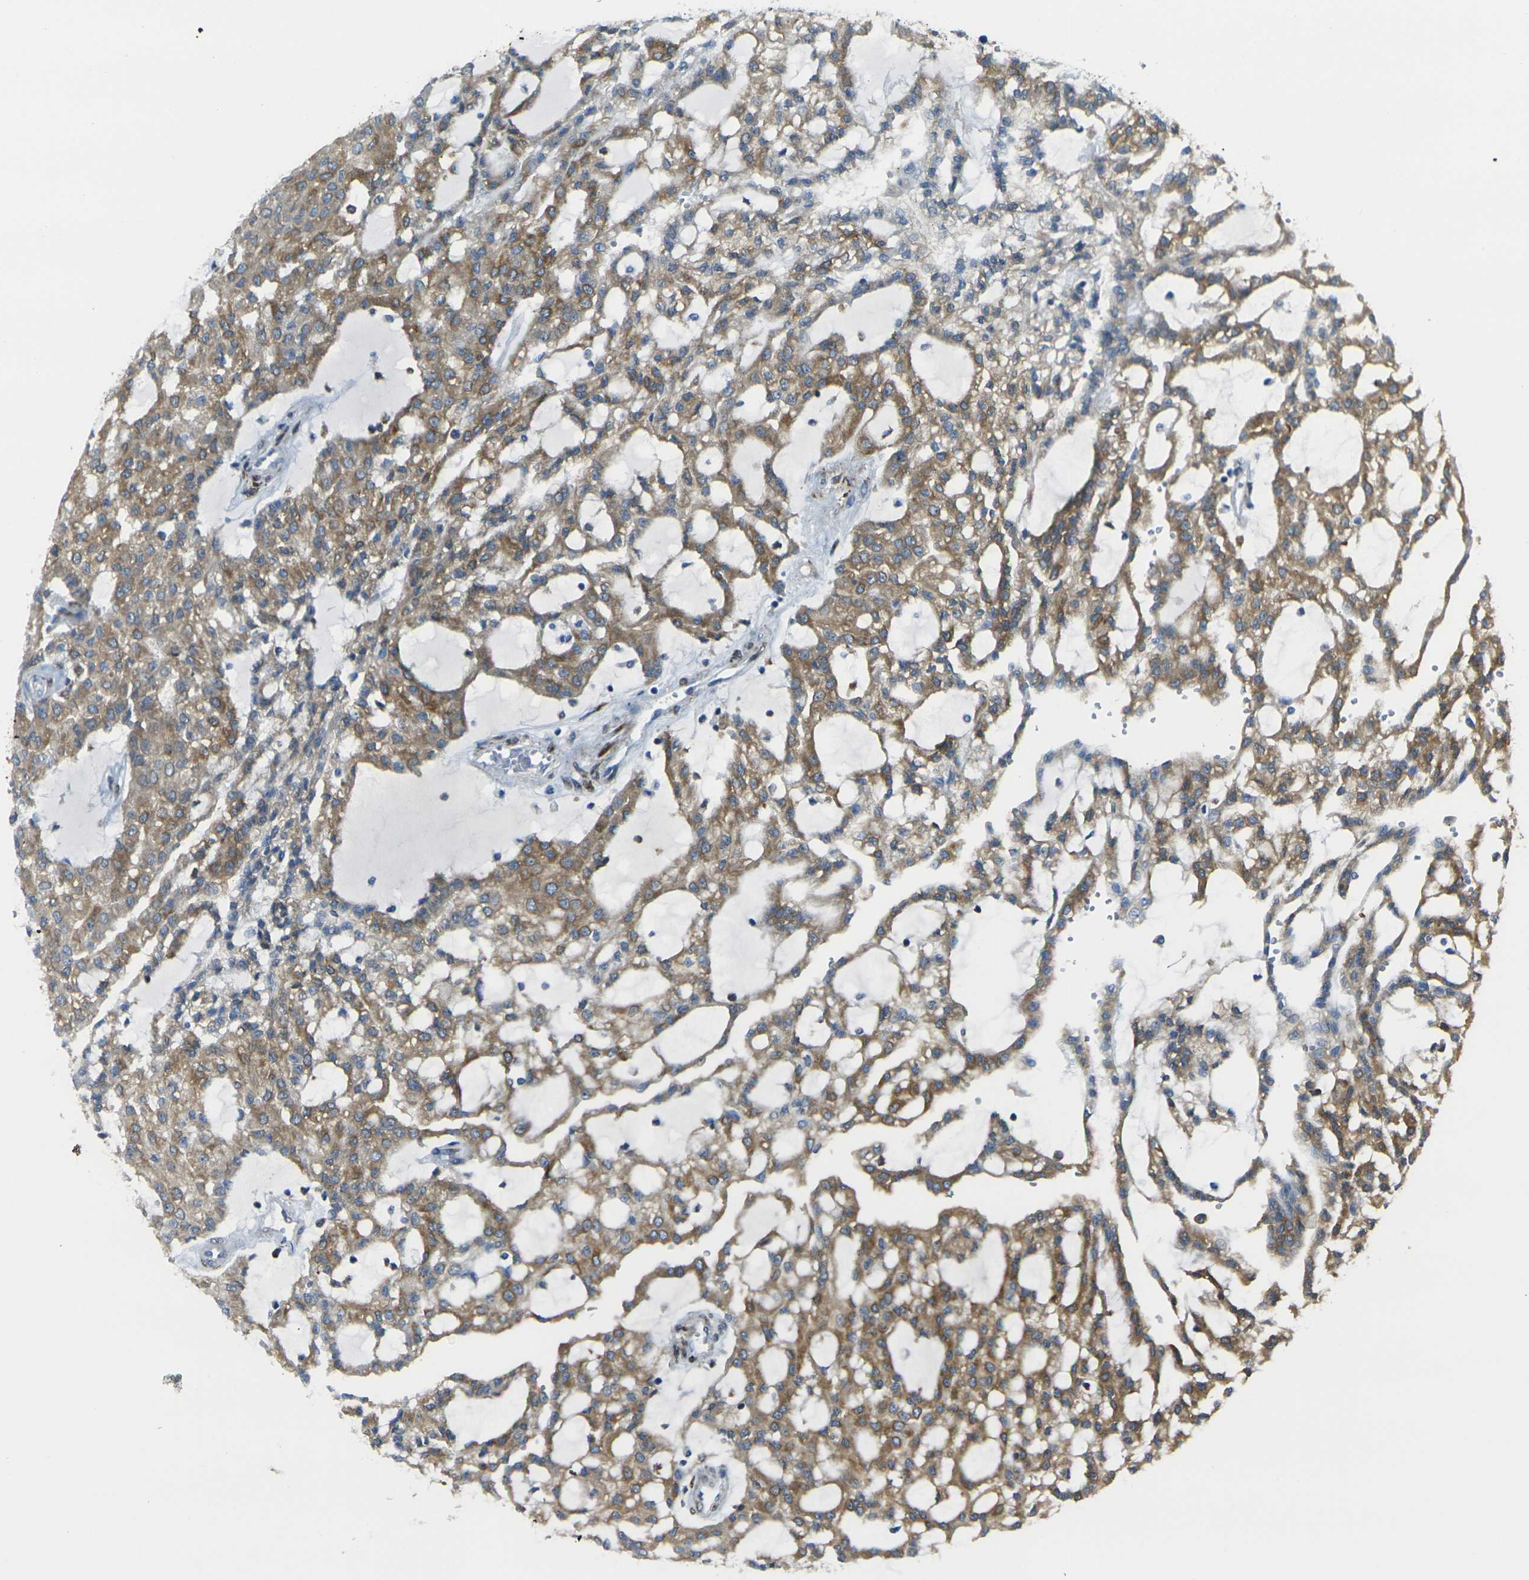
{"staining": {"intensity": "moderate", "quantity": ">75%", "location": "cytoplasmic/membranous"}, "tissue": "renal cancer", "cell_type": "Tumor cells", "image_type": "cancer", "snomed": [{"axis": "morphology", "description": "Adenocarcinoma, NOS"}, {"axis": "topography", "description": "Kidney"}], "caption": "A high-resolution histopathology image shows IHC staining of renal adenocarcinoma, which exhibits moderate cytoplasmic/membranous expression in about >75% of tumor cells.", "gene": "CELSR2", "patient": {"sex": "male", "age": 63}}